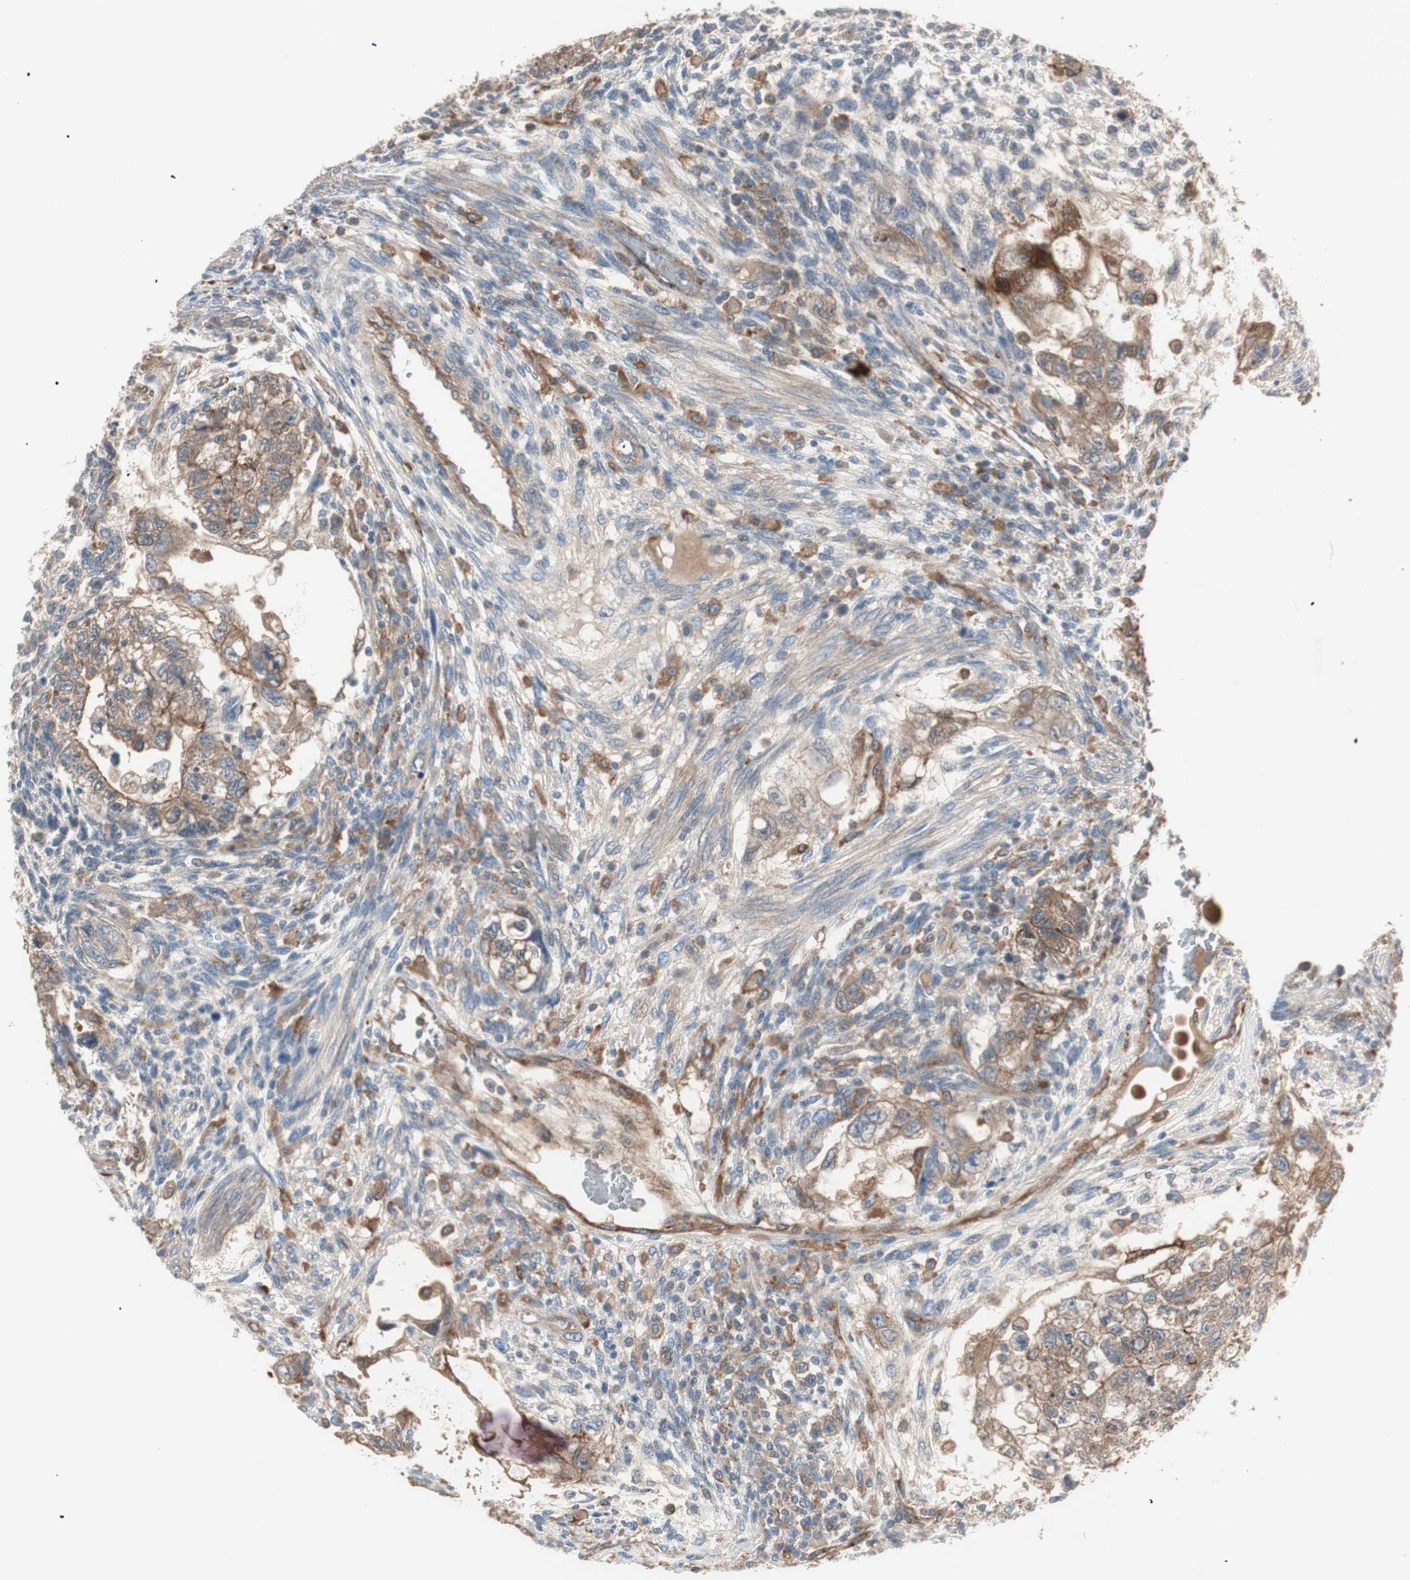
{"staining": {"intensity": "moderate", "quantity": ">75%", "location": "cytoplasmic/membranous"}, "tissue": "testis cancer", "cell_type": "Tumor cells", "image_type": "cancer", "snomed": [{"axis": "morphology", "description": "Normal tissue, NOS"}, {"axis": "morphology", "description": "Carcinoma, Embryonal, NOS"}, {"axis": "topography", "description": "Testis"}], "caption": "There is medium levels of moderate cytoplasmic/membranous expression in tumor cells of testis cancer, as demonstrated by immunohistochemical staining (brown color).", "gene": "STAB1", "patient": {"sex": "male", "age": 36}}